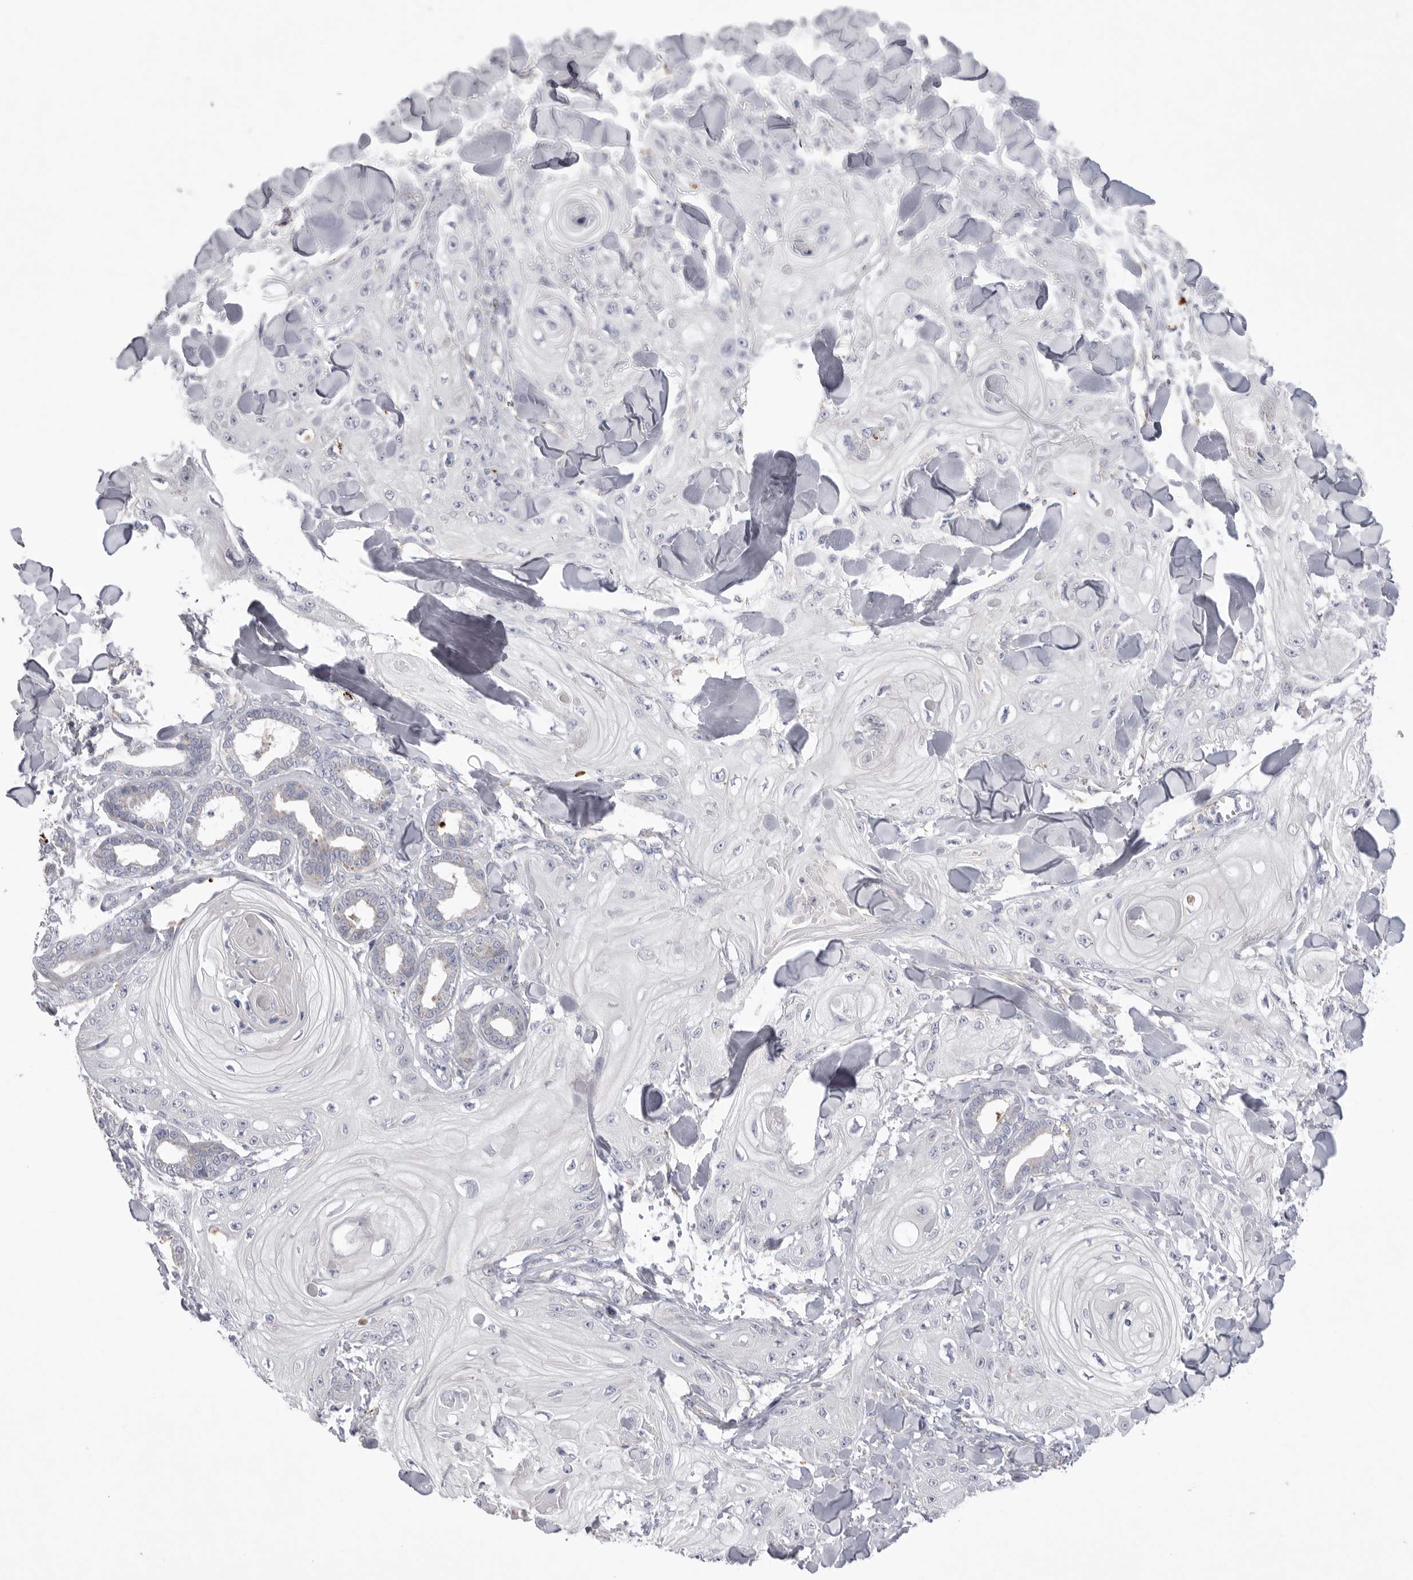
{"staining": {"intensity": "negative", "quantity": "none", "location": "none"}, "tissue": "skin cancer", "cell_type": "Tumor cells", "image_type": "cancer", "snomed": [{"axis": "morphology", "description": "Squamous cell carcinoma, NOS"}, {"axis": "topography", "description": "Skin"}], "caption": "High power microscopy photomicrograph of an immunohistochemistry image of squamous cell carcinoma (skin), revealing no significant positivity in tumor cells.", "gene": "VDAC3", "patient": {"sex": "male", "age": 74}}